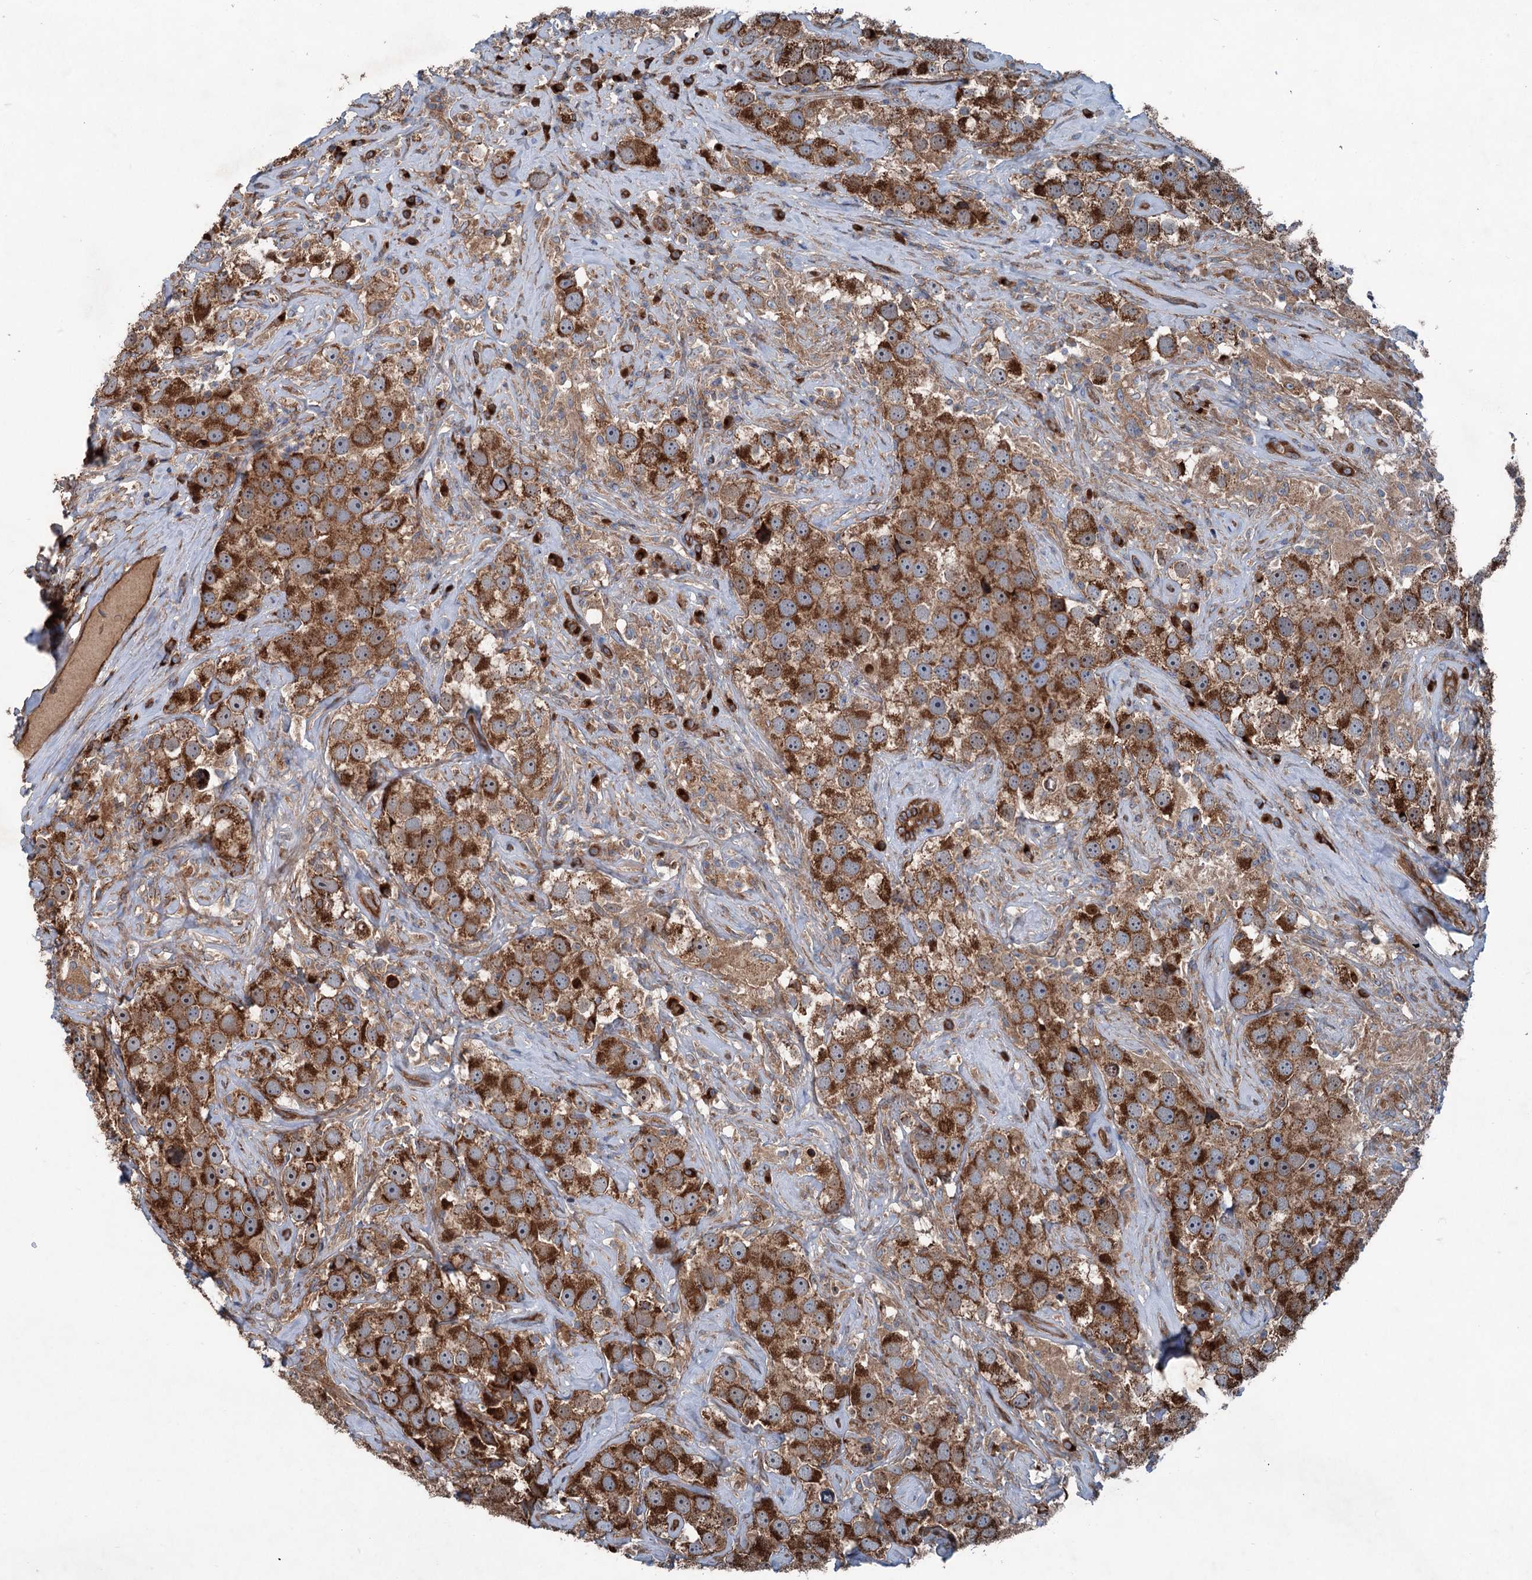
{"staining": {"intensity": "strong", "quantity": ">75%", "location": "cytoplasmic/membranous"}, "tissue": "testis cancer", "cell_type": "Tumor cells", "image_type": "cancer", "snomed": [{"axis": "morphology", "description": "Seminoma, NOS"}, {"axis": "topography", "description": "Testis"}], "caption": "This image shows IHC staining of human testis cancer (seminoma), with high strong cytoplasmic/membranous staining in about >75% of tumor cells.", "gene": "CALCOCO1", "patient": {"sex": "male", "age": 49}}